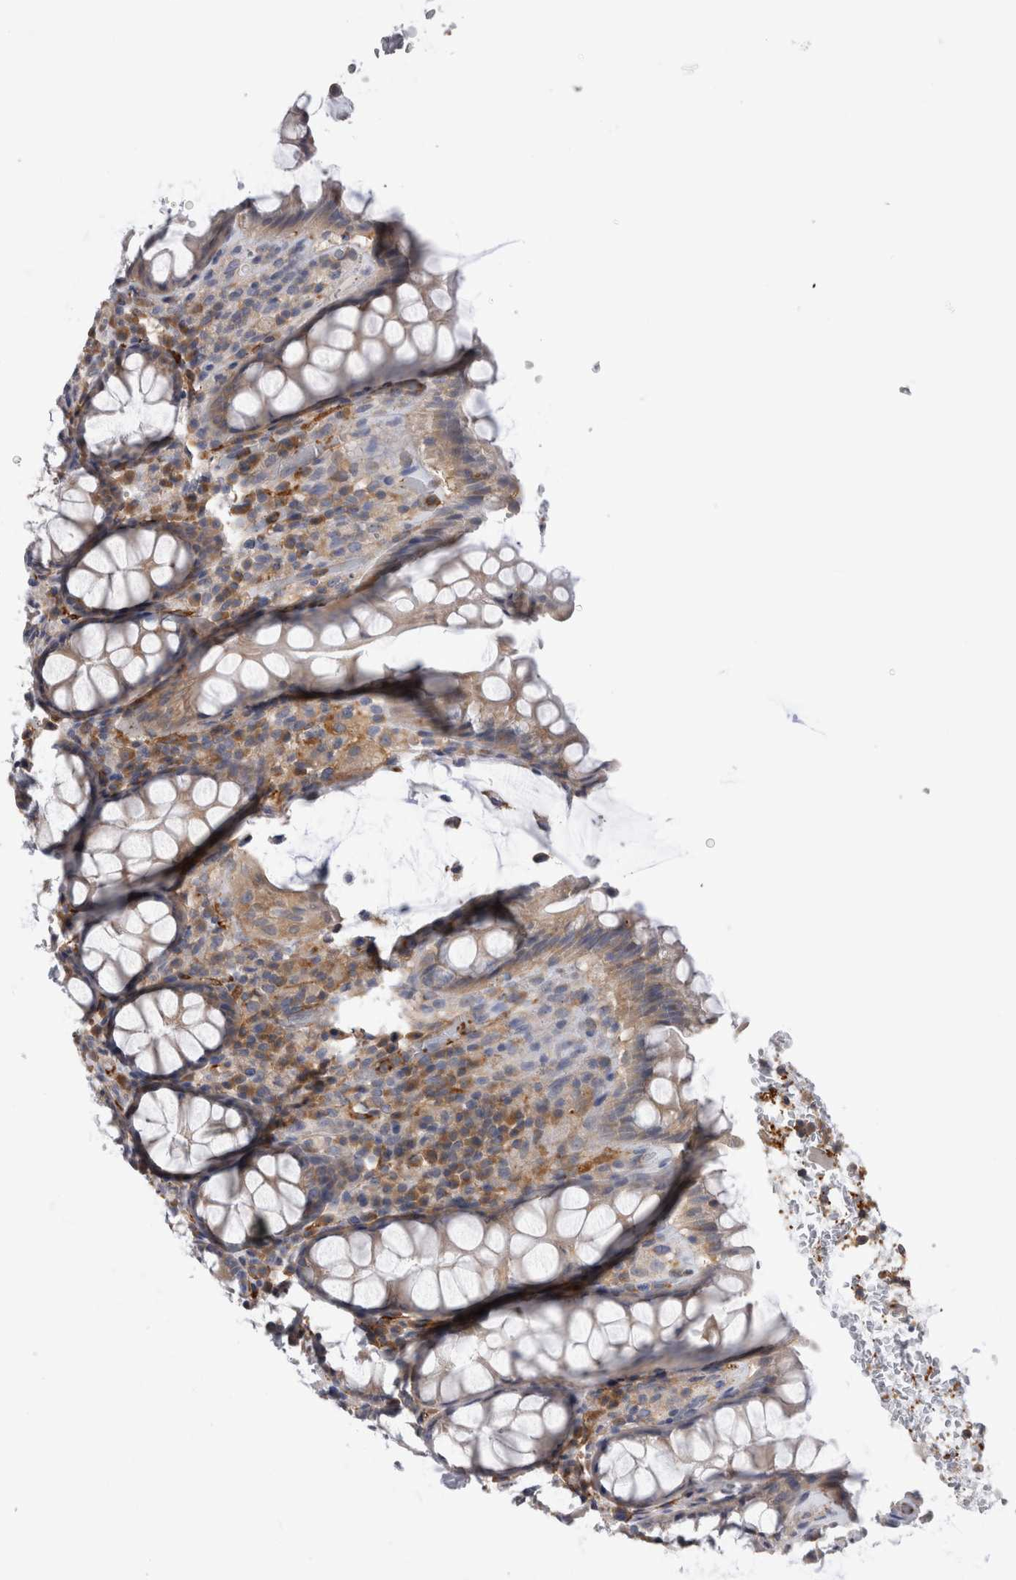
{"staining": {"intensity": "moderate", "quantity": ">75%", "location": "cytoplasmic/membranous"}, "tissue": "rectum", "cell_type": "Glandular cells", "image_type": "normal", "snomed": [{"axis": "morphology", "description": "Normal tissue, NOS"}, {"axis": "topography", "description": "Rectum"}], "caption": "Glandular cells exhibit medium levels of moderate cytoplasmic/membranous staining in about >75% of cells in normal rectum.", "gene": "EPRS1", "patient": {"sex": "male", "age": 64}}